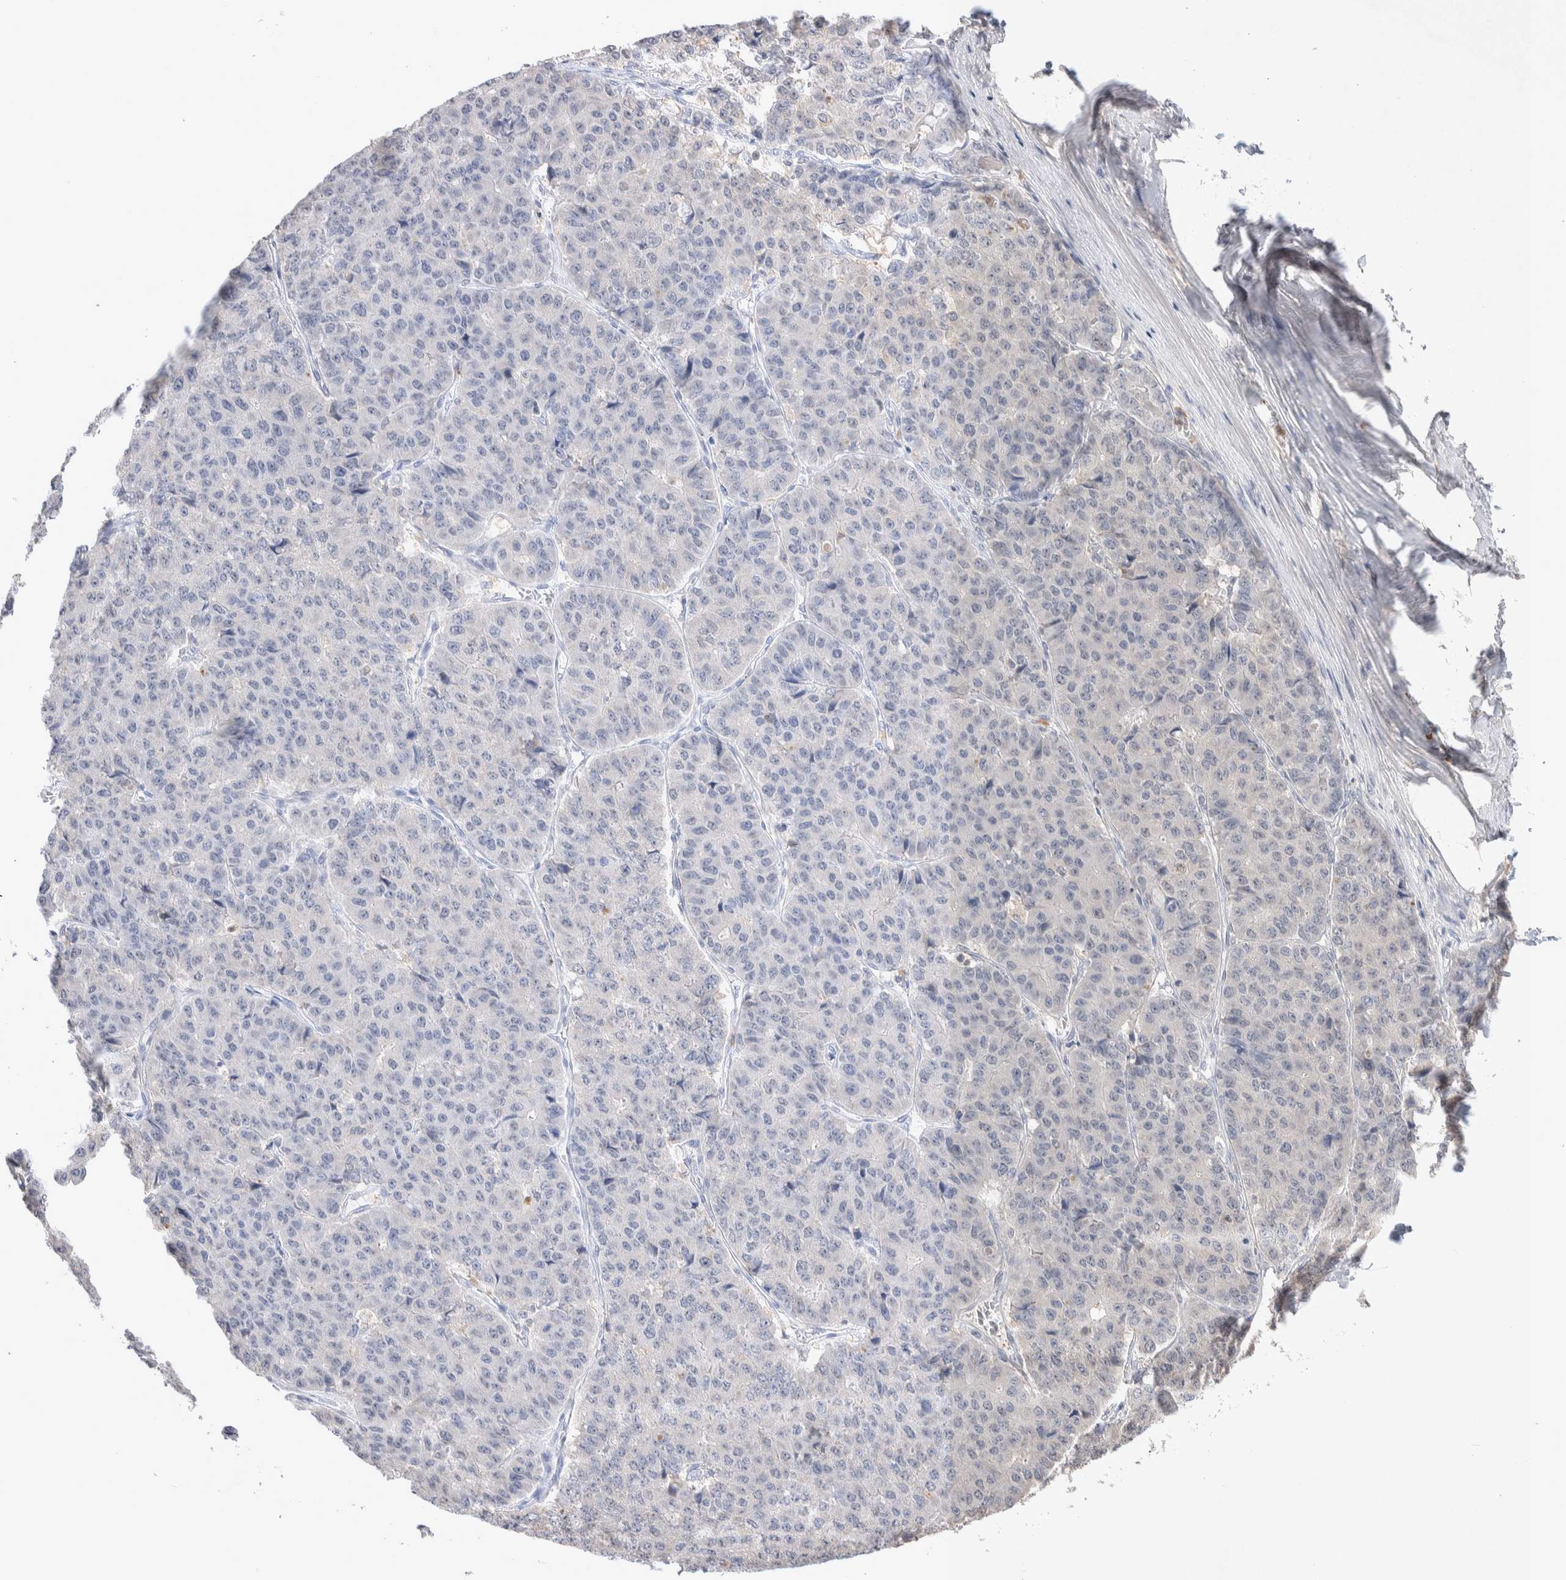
{"staining": {"intensity": "negative", "quantity": "none", "location": "none"}, "tissue": "pancreatic cancer", "cell_type": "Tumor cells", "image_type": "cancer", "snomed": [{"axis": "morphology", "description": "Adenocarcinoma, NOS"}, {"axis": "topography", "description": "Pancreas"}], "caption": "A high-resolution histopathology image shows immunohistochemistry staining of pancreatic cancer (adenocarcinoma), which exhibits no significant positivity in tumor cells.", "gene": "FFAR2", "patient": {"sex": "male", "age": 50}}